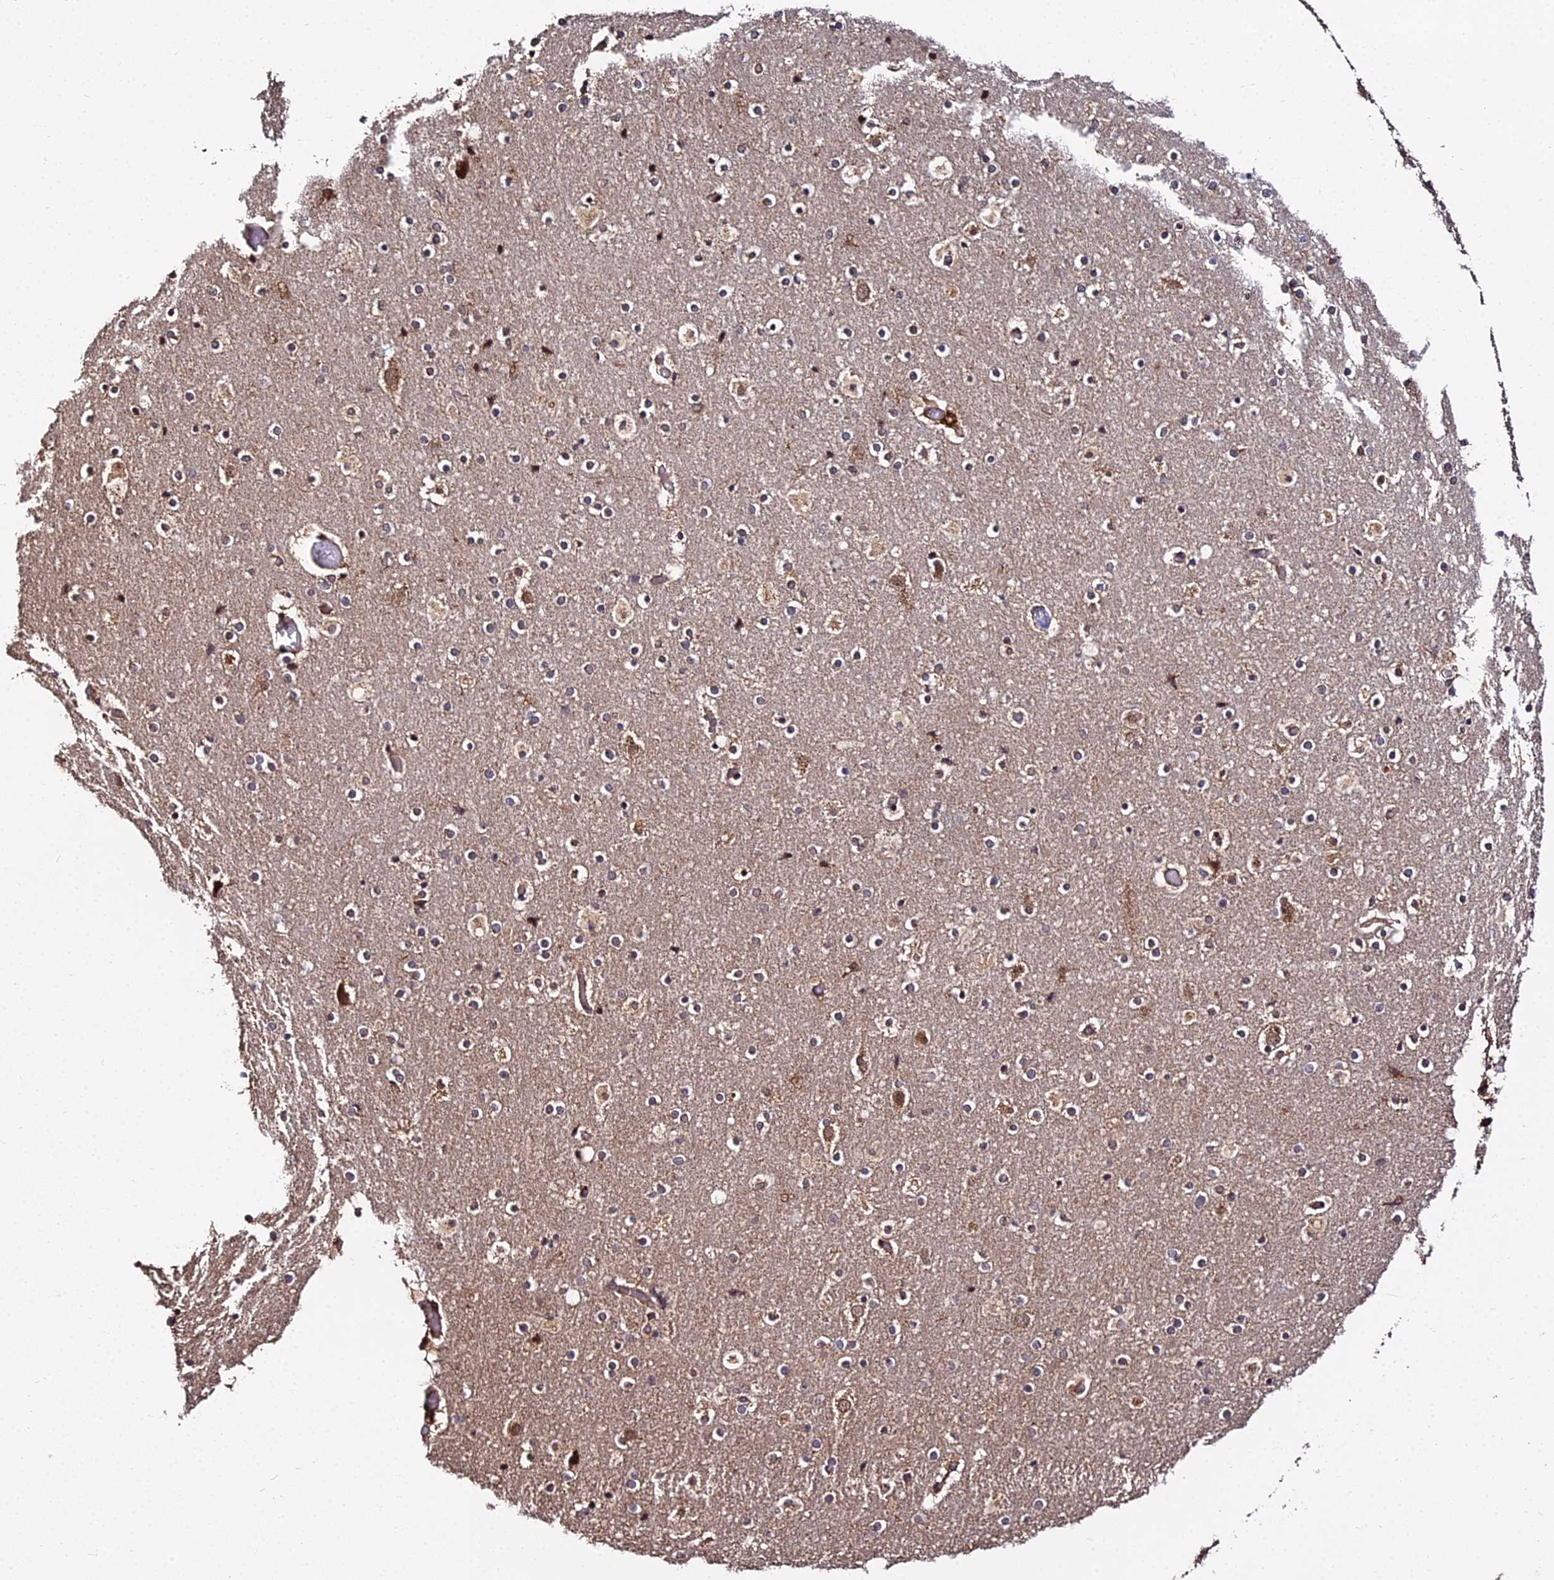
{"staining": {"intensity": "moderate", "quantity": ">75%", "location": "cytoplasmic/membranous"}, "tissue": "cerebral cortex", "cell_type": "Endothelial cells", "image_type": "normal", "snomed": [{"axis": "morphology", "description": "Normal tissue, NOS"}, {"axis": "topography", "description": "Cerebral cortex"}], "caption": "Protein analysis of benign cerebral cortex exhibits moderate cytoplasmic/membranous positivity in approximately >75% of endothelial cells.", "gene": "ENSG00000258465", "patient": {"sex": "male", "age": 57}}